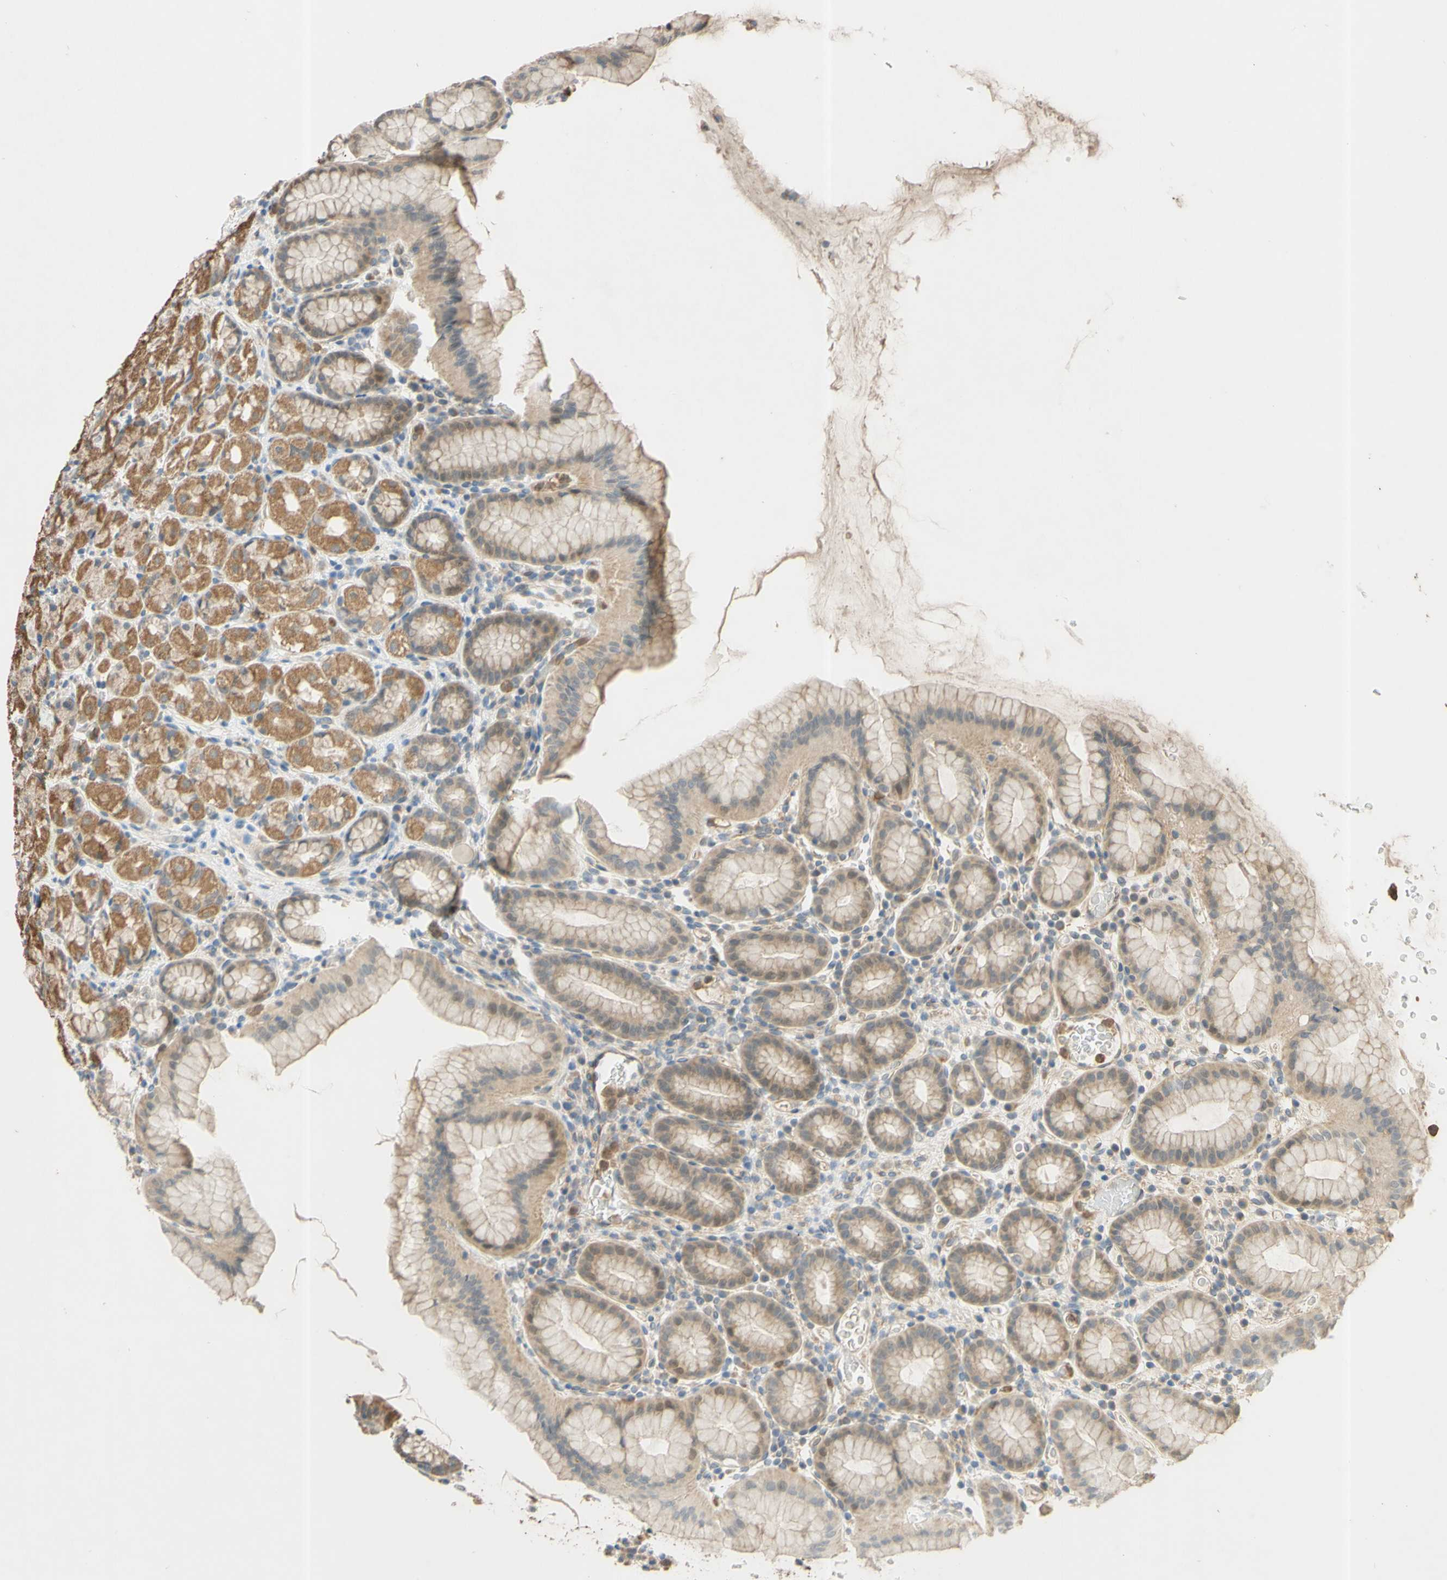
{"staining": {"intensity": "moderate", "quantity": "25%-75%", "location": "cytoplasmic/membranous"}, "tissue": "stomach", "cell_type": "Glandular cells", "image_type": "normal", "snomed": [{"axis": "morphology", "description": "Normal tissue, NOS"}, {"axis": "topography", "description": "Stomach, upper"}], "caption": "A brown stain shows moderate cytoplasmic/membranous expression of a protein in glandular cells of benign stomach. (brown staining indicates protein expression, while blue staining denotes nuclei).", "gene": "GATA1", "patient": {"sex": "male", "age": 68}}